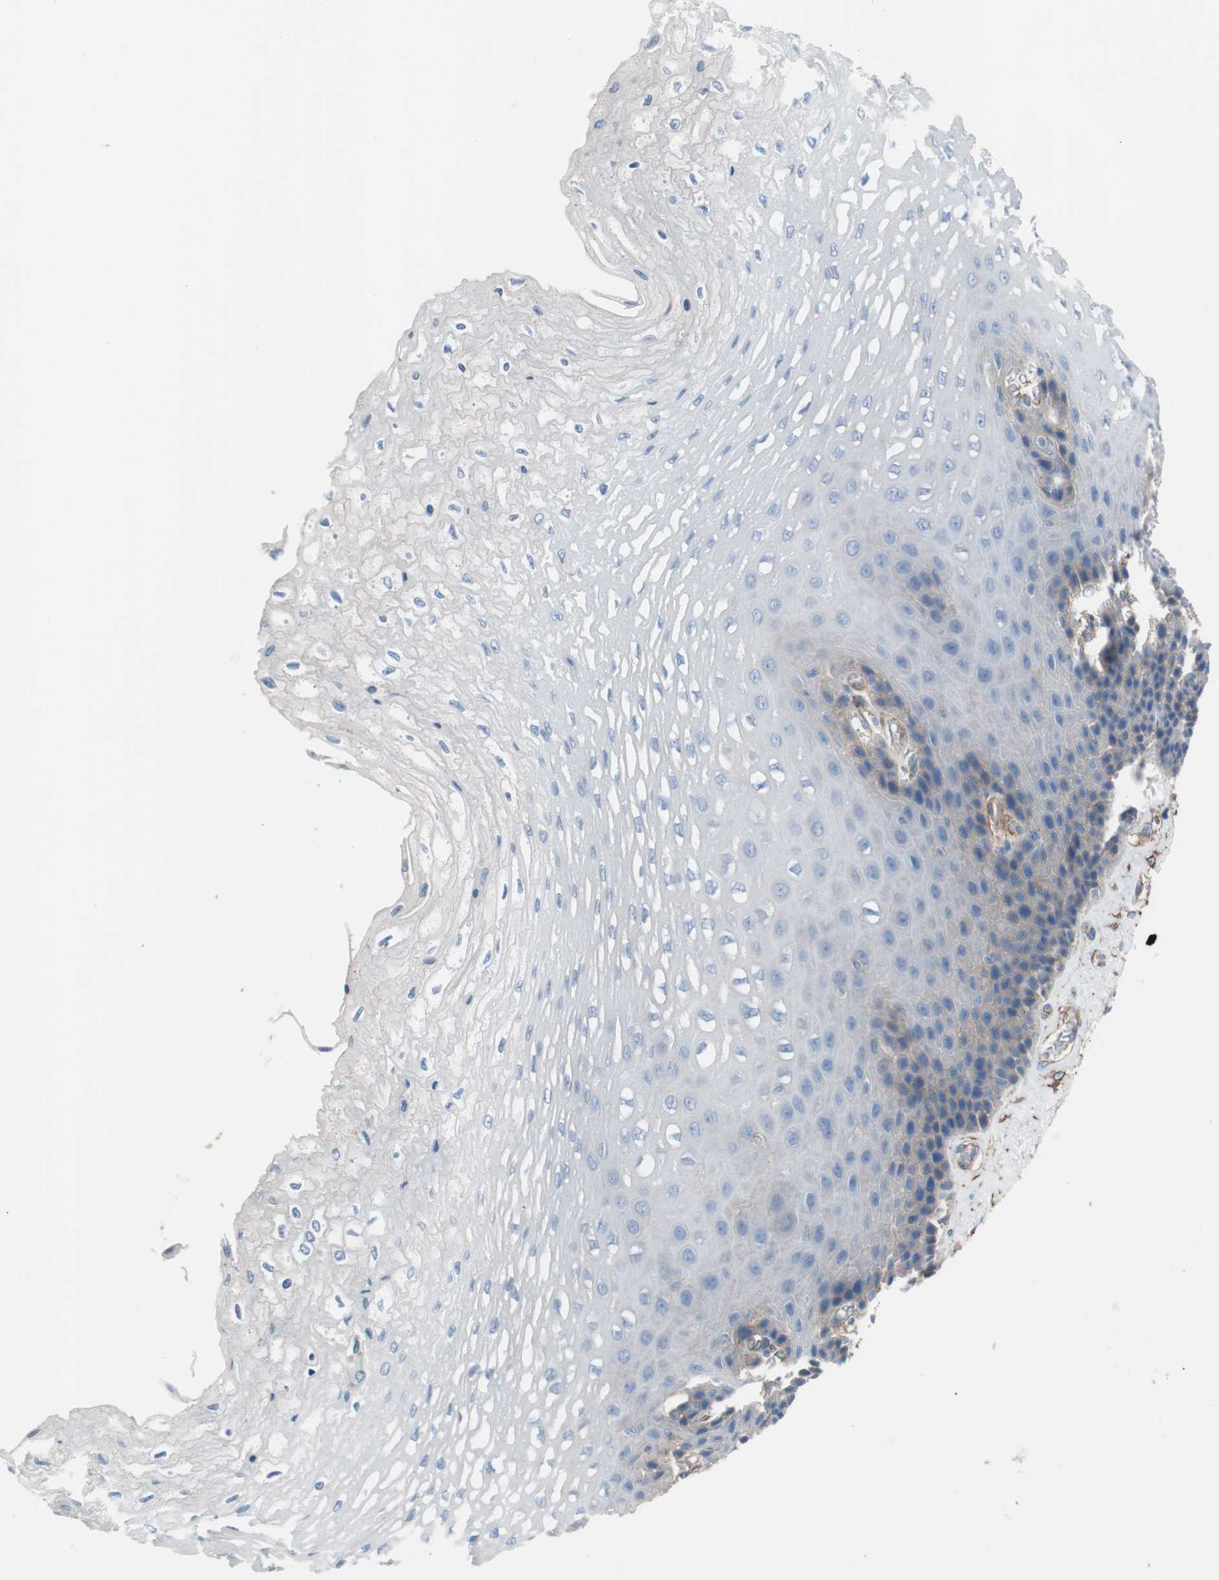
{"staining": {"intensity": "weak", "quantity": "<25%", "location": "cytoplasmic/membranous"}, "tissue": "esophagus", "cell_type": "Squamous epithelial cells", "image_type": "normal", "snomed": [{"axis": "morphology", "description": "Normal tissue, NOS"}, {"axis": "topography", "description": "Esophagus"}], "caption": "The micrograph displays no significant positivity in squamous epithelial cells of esophagus. (DAB immunohistochemistry (IHC) with hematoxylin counter stain).", "gene": "CD81", "patient": {"sex": "female", "age": 72}}